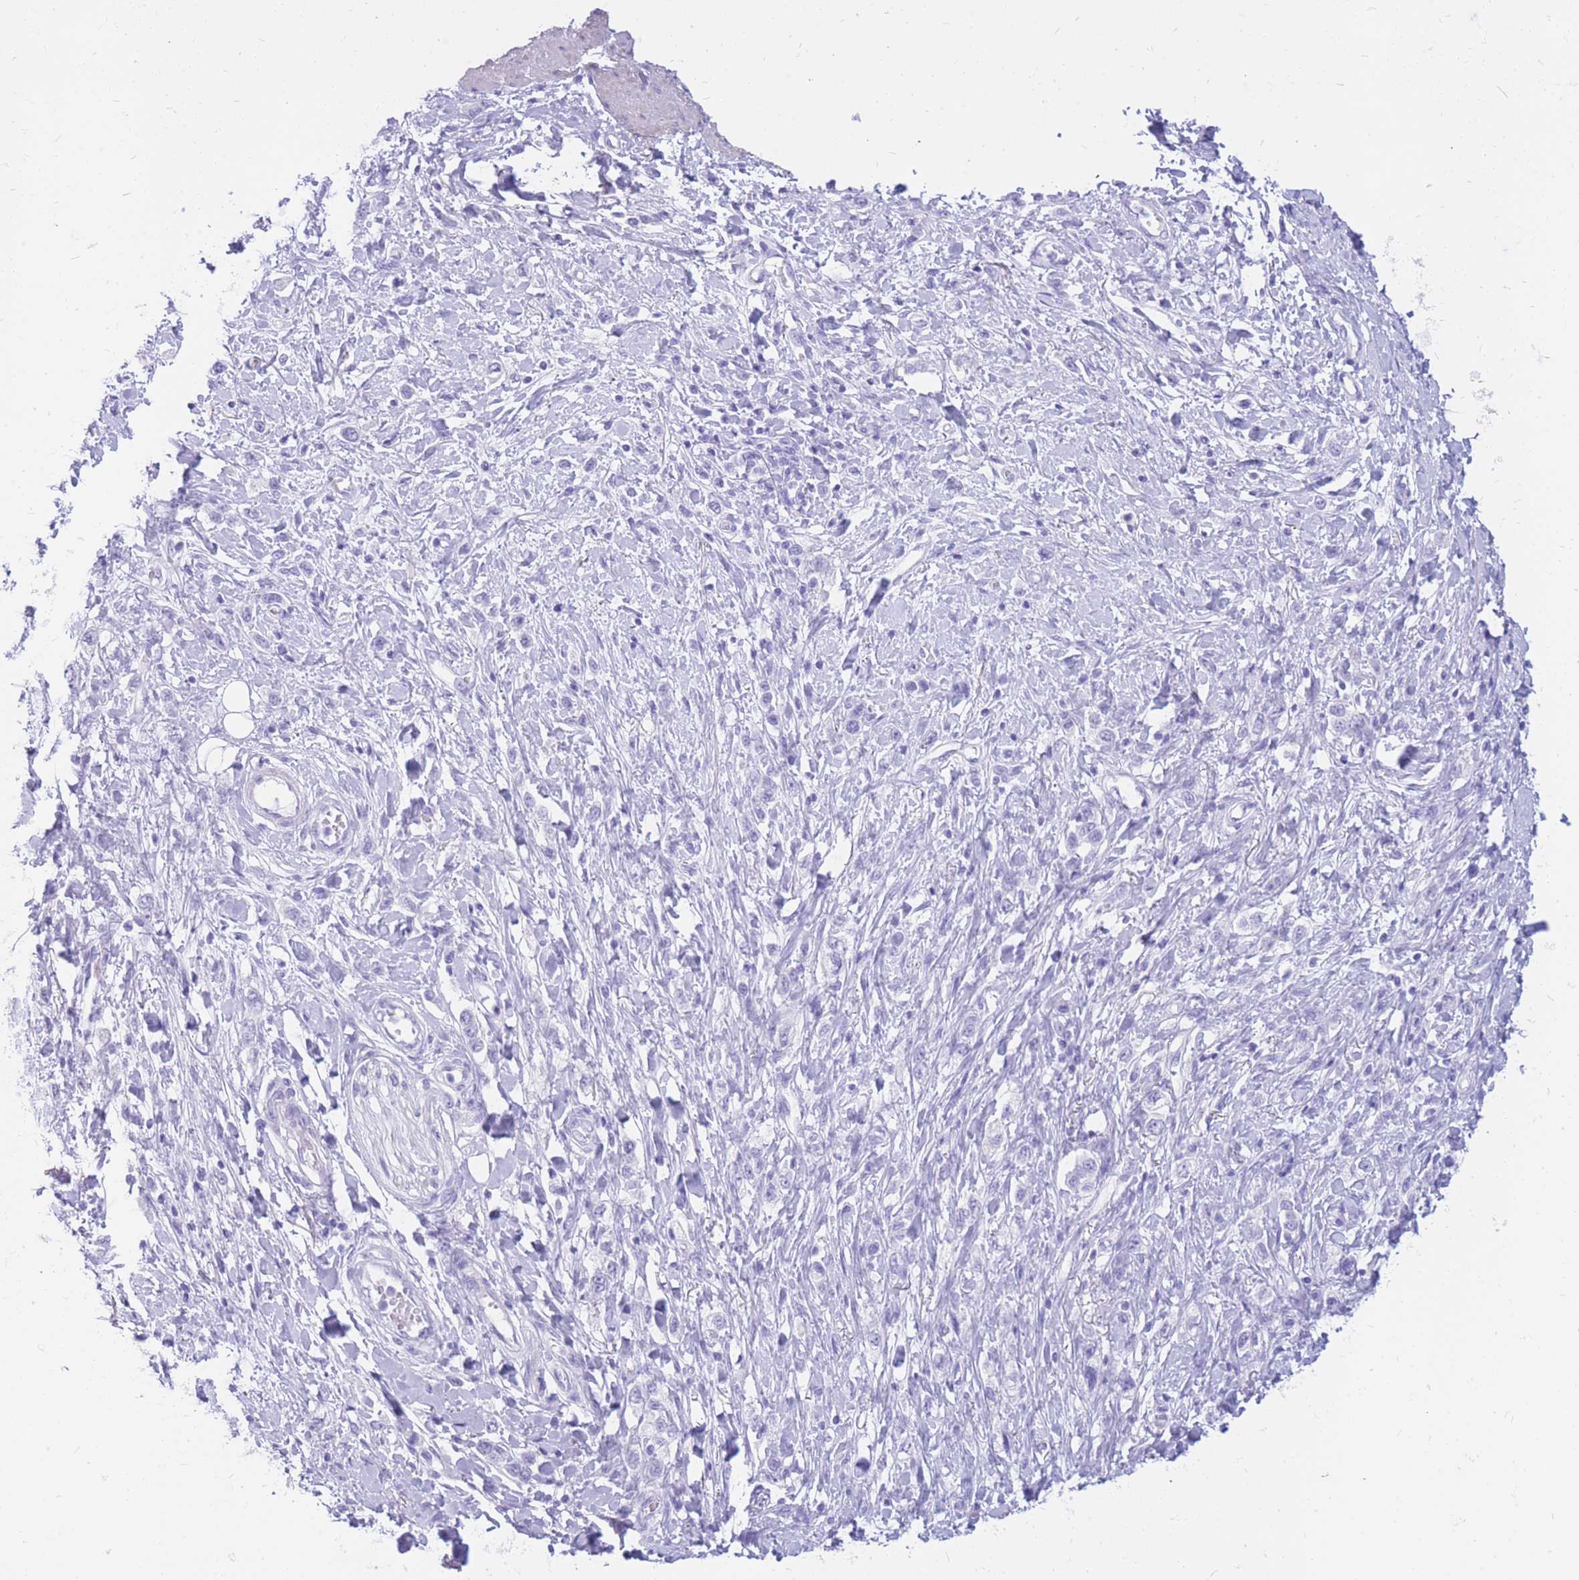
{"staining": {"intensity": "negative", "quantity": "none", "location": "none"}, "tissue": "stomach cancer", "cell_type": "Tumor cells", "image_type": "cancer", "snomed": [{"axis": "morphology", "description": "Adenocarcinoma, NOS"}, {"axis": "topography", "description": "Stomach"}], "caption": "Immunohistochemistry image of neoplastic tissue: human adenocarcinoma (stomach) stained with DAB displays no significant protein expression in tumor cells. The staining was performed using DAB (3,3'-diaminobenzidine) to visualize the protein expression in brown, while the nuclei were stained in blue with hematoxylin (Magnification: 20x).", "gene": "CYP21A2", "patient": {"sex": "female", "age": 65}}